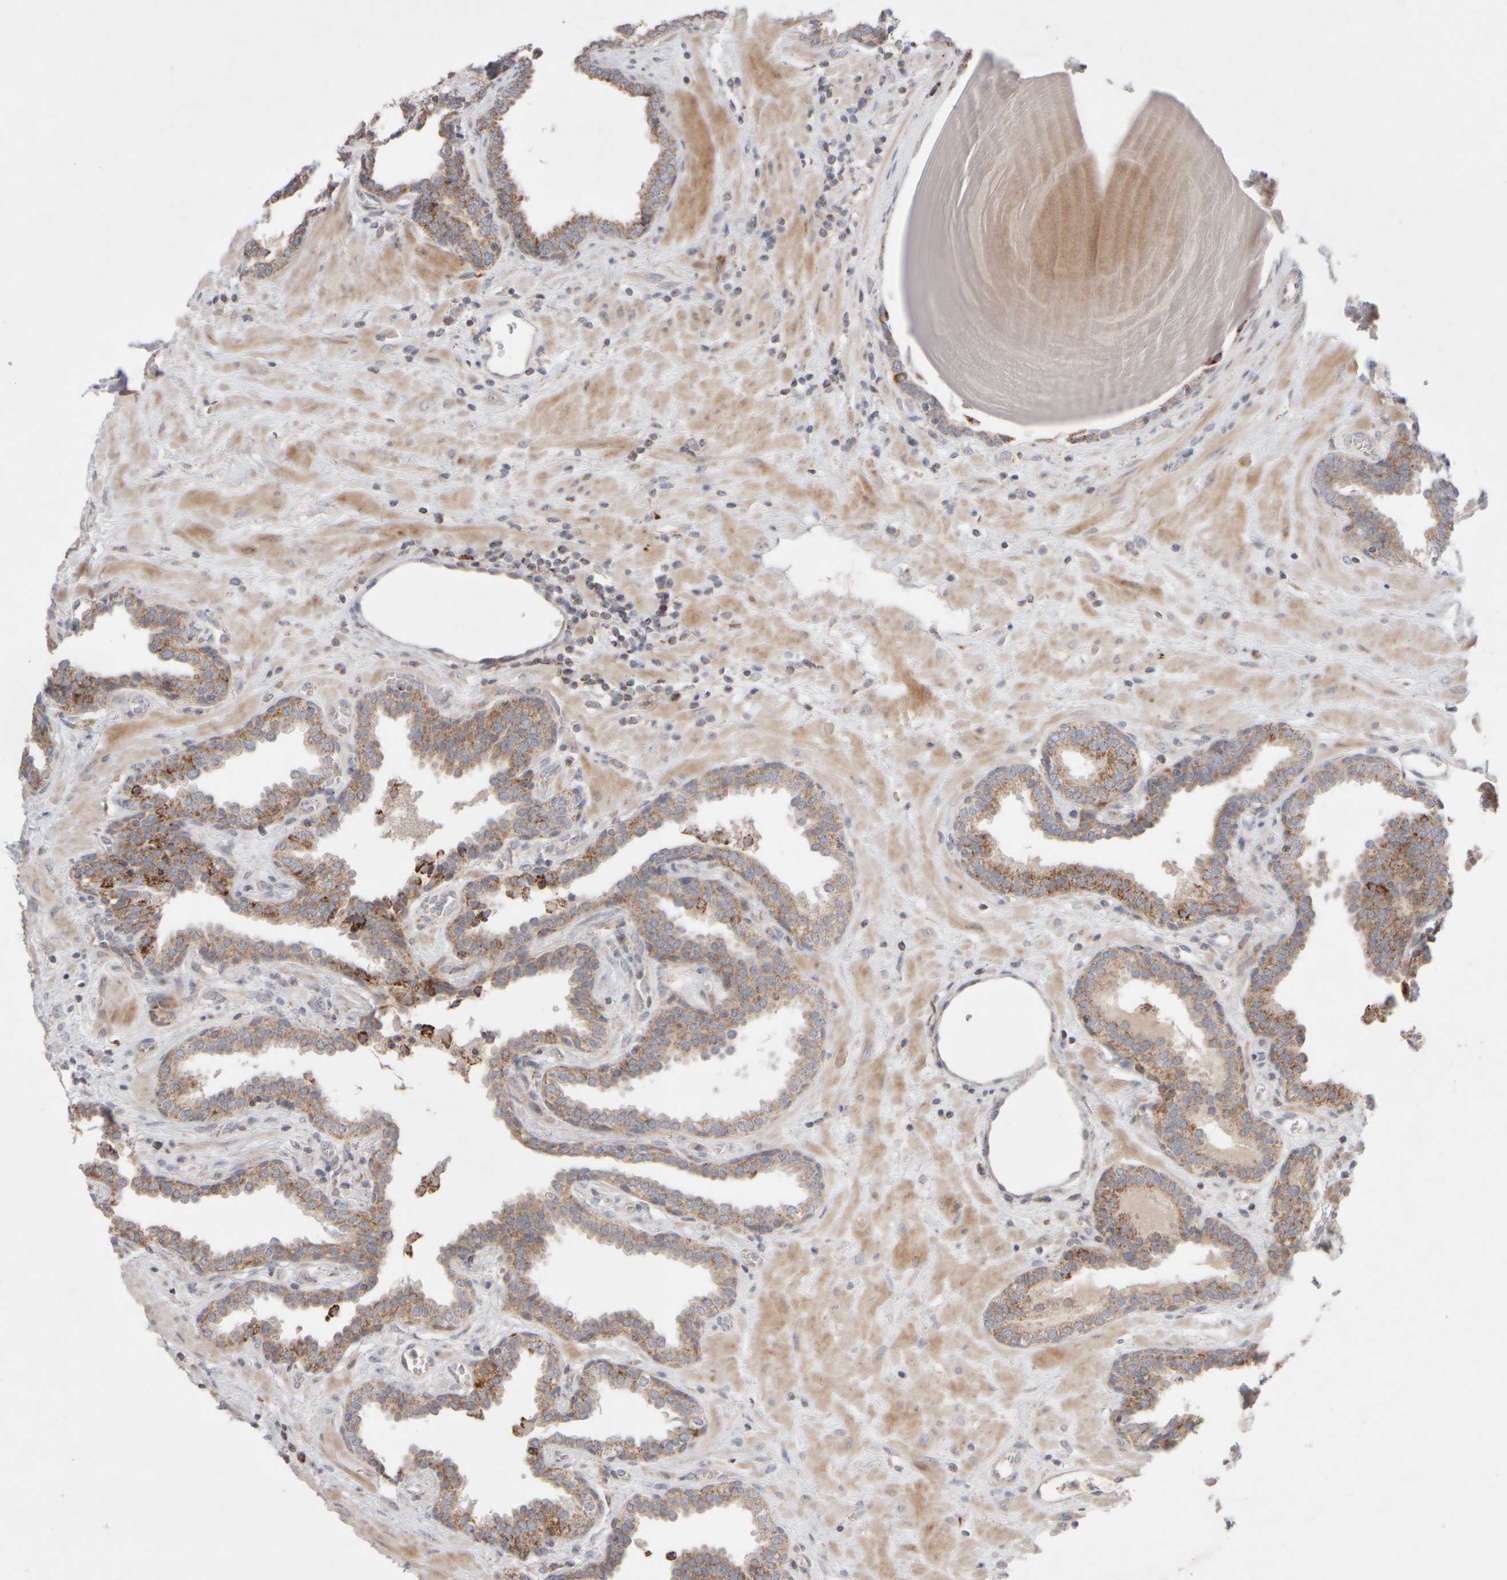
{"staining": {"intensity": "moderate", "quantity": ">75%", "location": "cytoplasmic/membranous"}, "tissue": "prostate", "cell_type": "Glandular cells", "image_type": "normal", "snomed": [{"axis": "morphology", "description": "Normal tissue, NOS"}, {"axis": "topography", "description": "Prostate"}], "caption": "The micrograph shows immunohistochemical staining of unremarkable prostate. There is moderate cytoplasmic/membranous staining is identified in about >75% of glandular cells. The staining is performed using DAB (3,3'-diaminobenzidine) brown chromogen to label protein expression. The nuclei are counter-stained blue using hematoxylin.", "gene": "CHADL", "patient": {"sex": "male", "age": 51}}